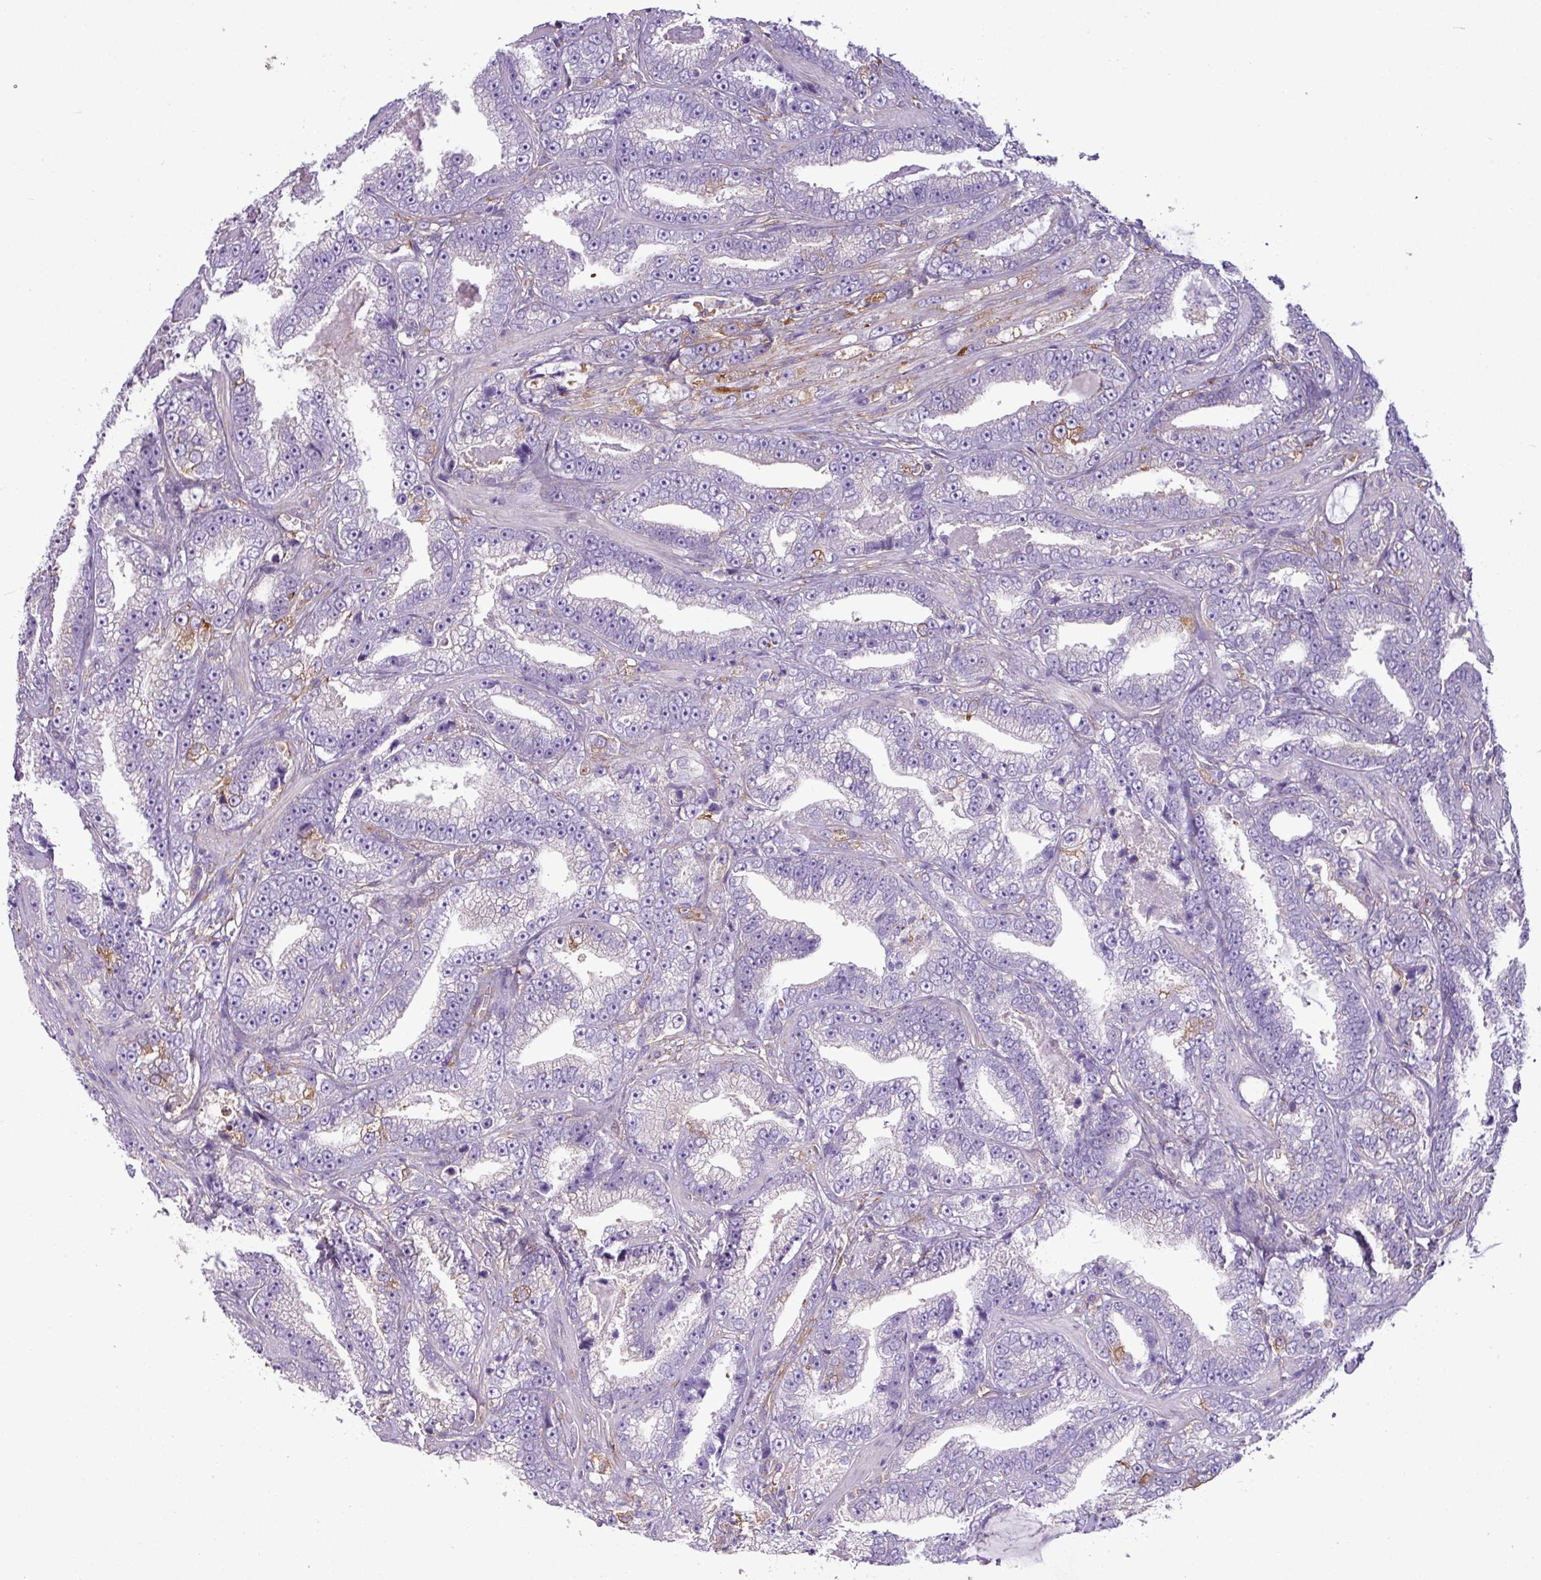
{"staining": {"intensity": "negative", "quantity": "none", "location": "none"}, "tissue": "prostate cancer", "cell_type": "Tumor cells", "image_type": "cancer", "snomed": [{"axis": "morphology", "description": "Adenocarcinoma, High grade"}, {"axis": "topography", "description": "Prostate and seminal vesicle, NOS"}], "caption": "Tumor cells show no significant protein expression in prostate cancer (adenocarcinoma (high-grade)).", "gene": "XNDC1N", "patient": {"sex": "male", "age": 67}}